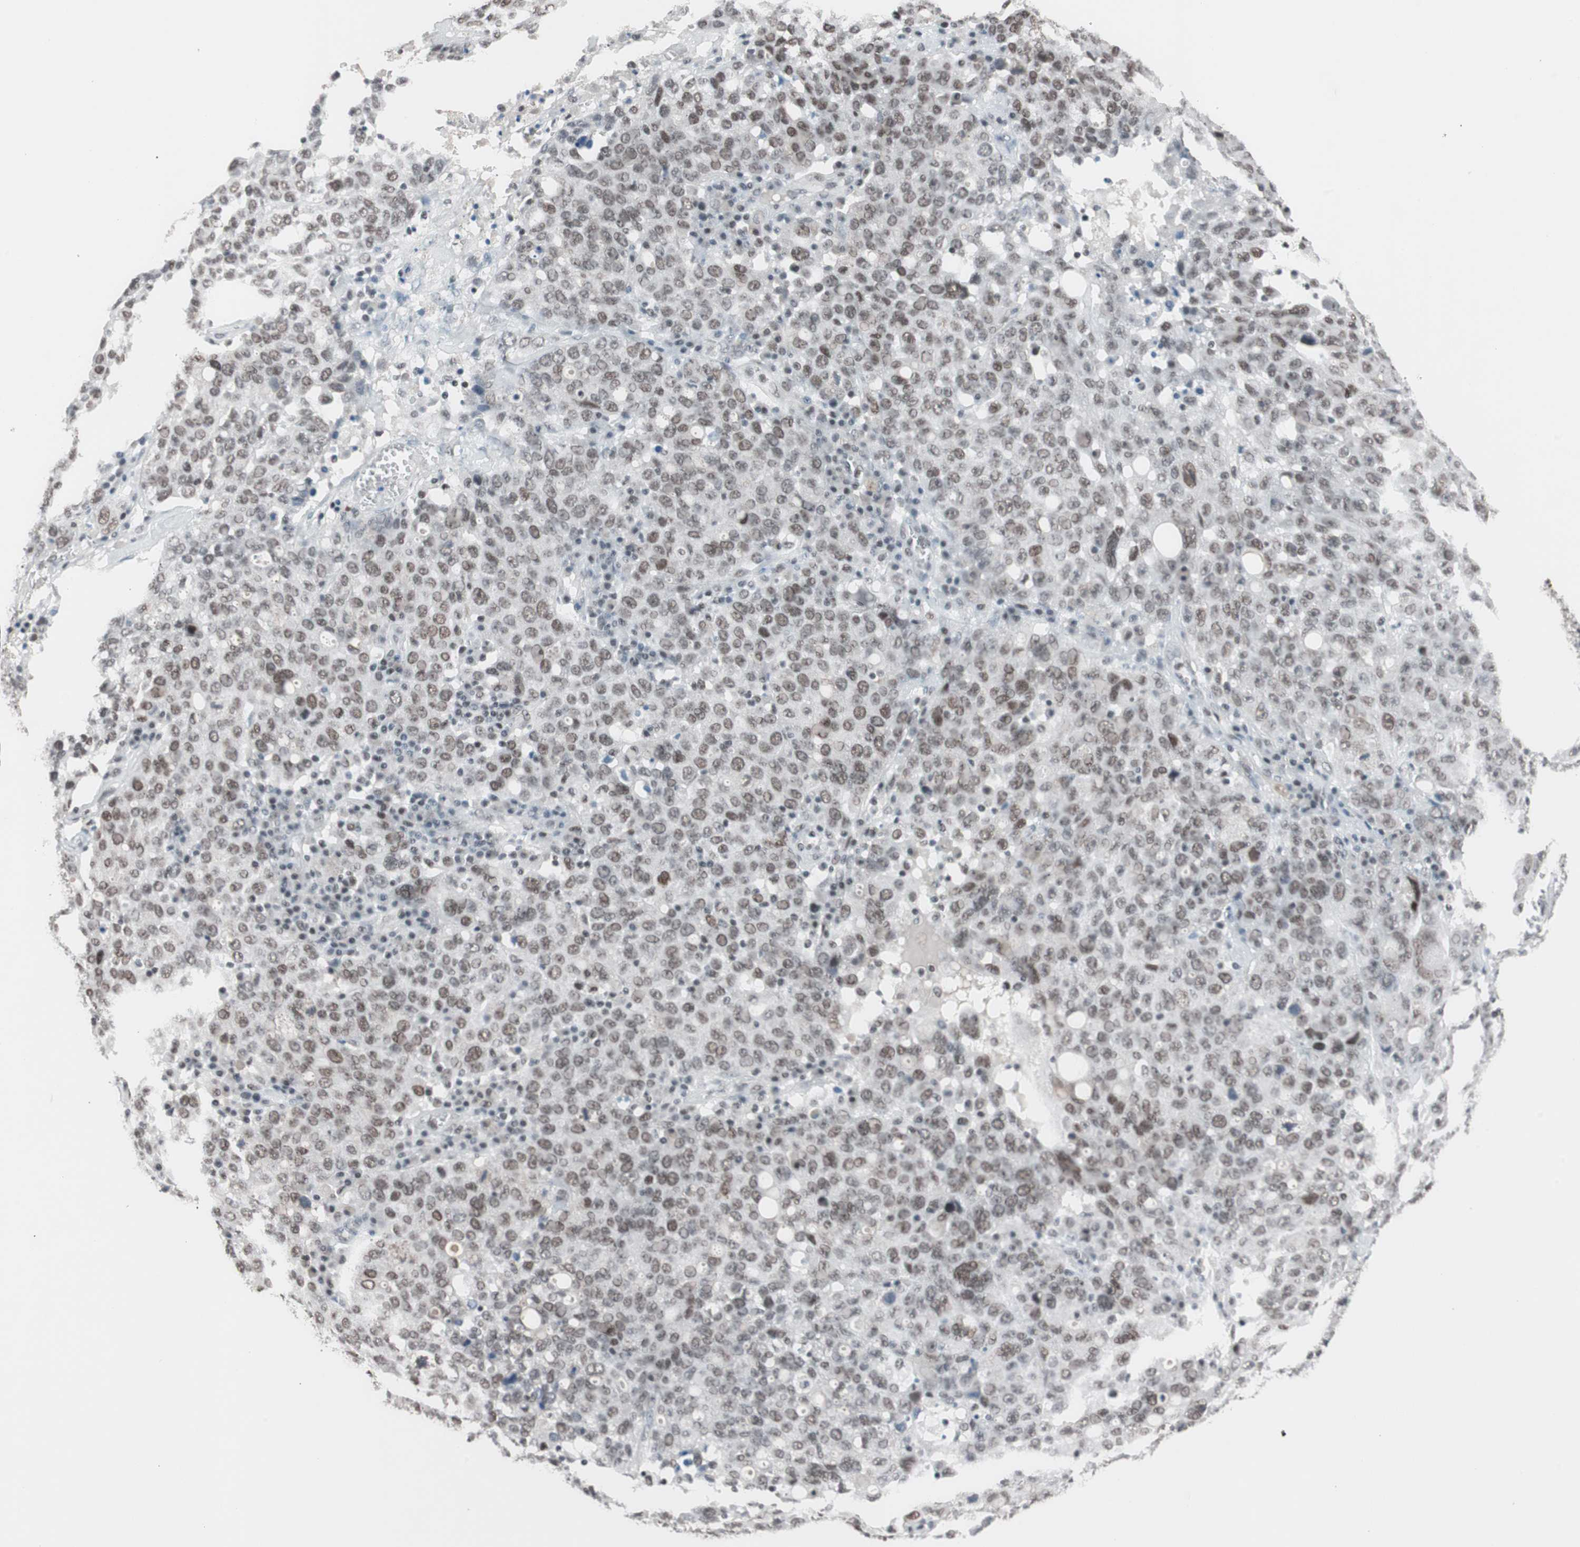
{"staining": {"intensity": "weak", "quantity": "25%-75%", "location": "nuclear"}, "tissue": "ovarian cancer", "cell_type": "Tumor cells", "image_type": "cancer", "snomed": [{"axis": "morphology", "description": "Carcinoma, endometroid"}, {"axis": "topography", "description": "Ovary"}], "caption": "Weak nuclear protein positivity is present in approximately 25%-75% of tumor cells in ovarian cancer (endometroid carcinoma).", "gene": "ARID1A", "patient": {"sex": "female", "age": 62}}